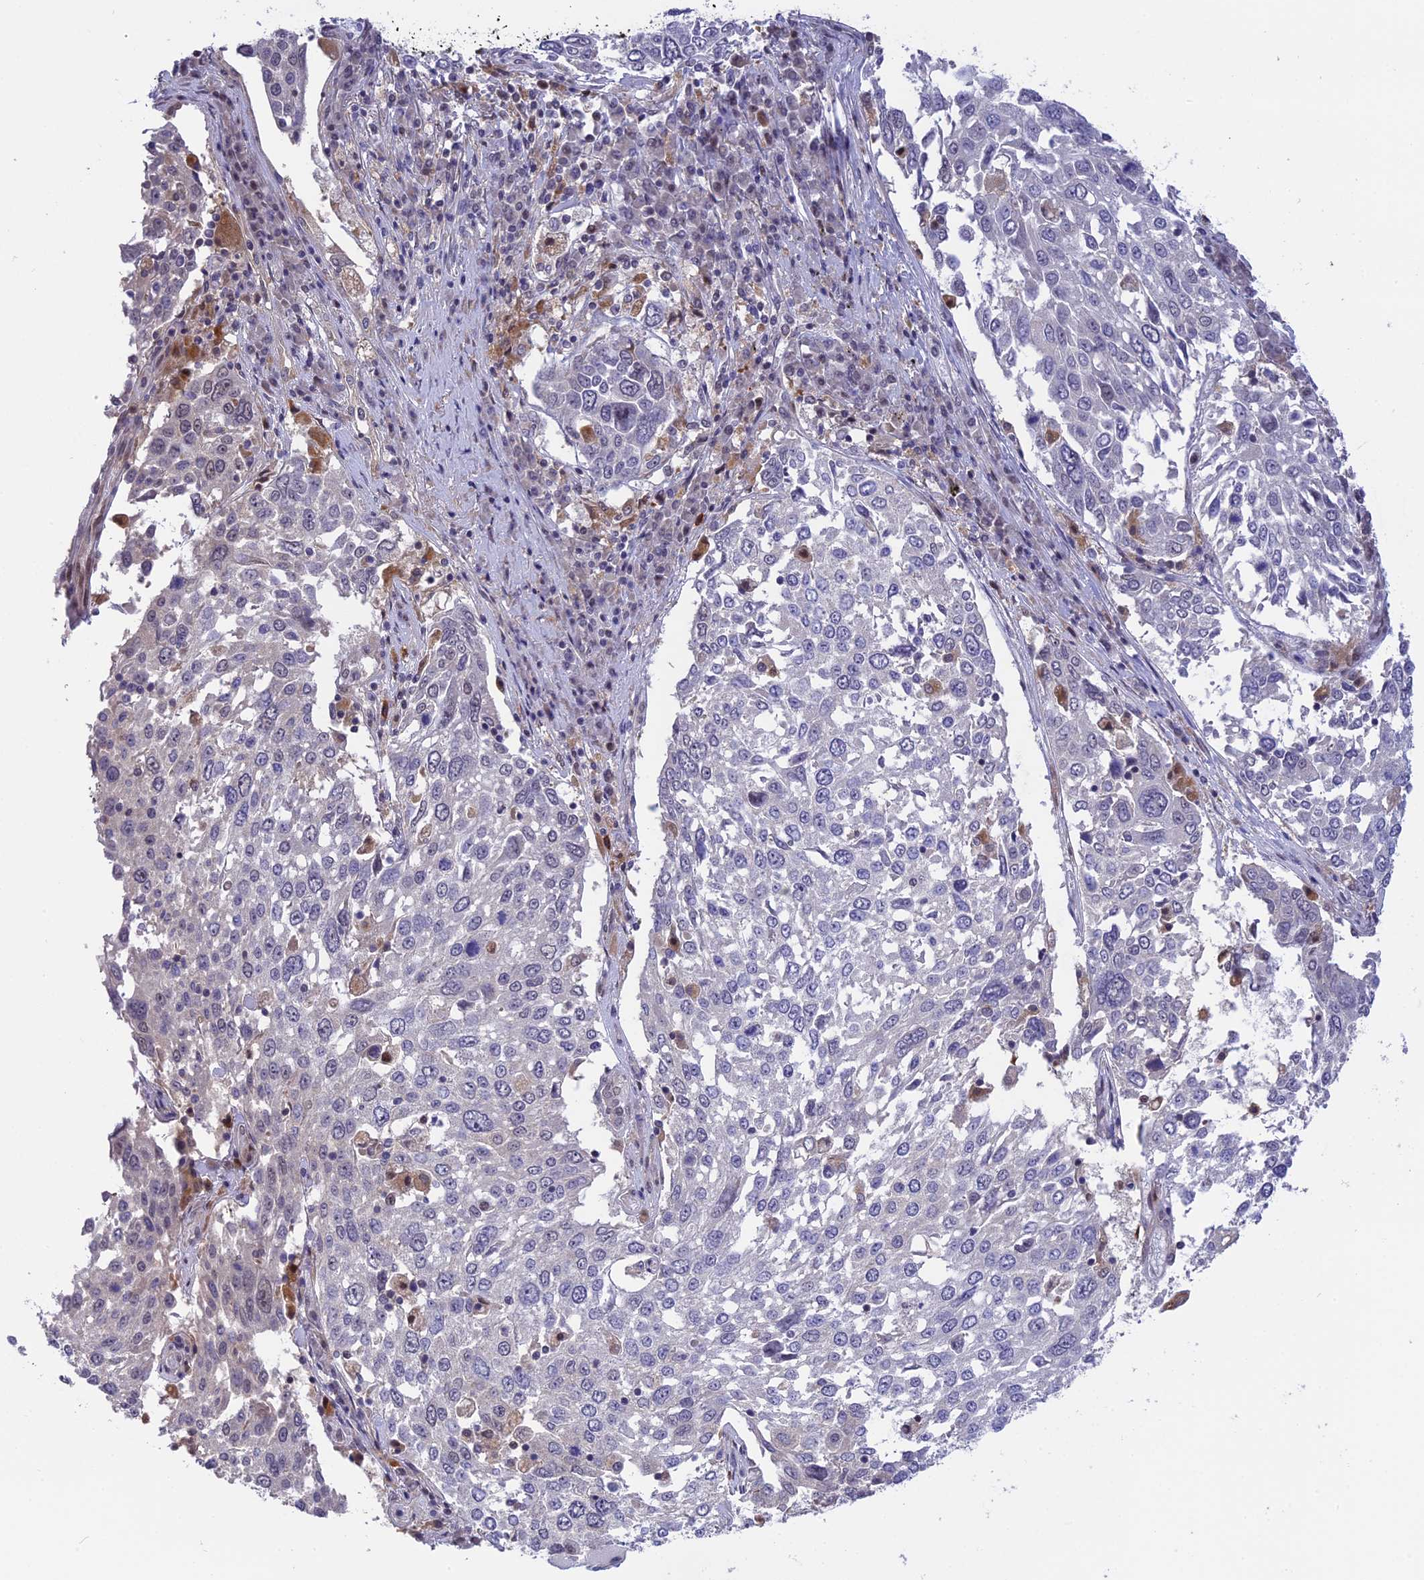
{"staining": {"intensity": "negative", "quantity": "none", "location": "none"}, "tissue": "lung cancer", "cell_type": "Tumor cells", "image_type": "cancer", "snomed": [{"axis": "morphology", "description": "Squamous cell carcinoma, NOS"}, {"axis": "topography", "description": "Lung"}], "caption": "A histopathology image of human lung cancer is negative for staining in tumor cells. The staining is performed using DAB brown chromogen with nuclei counter-stained in using hematoxylin.", "gene": "KCTD14", "patient": {"sex": "male", "age": 65}}